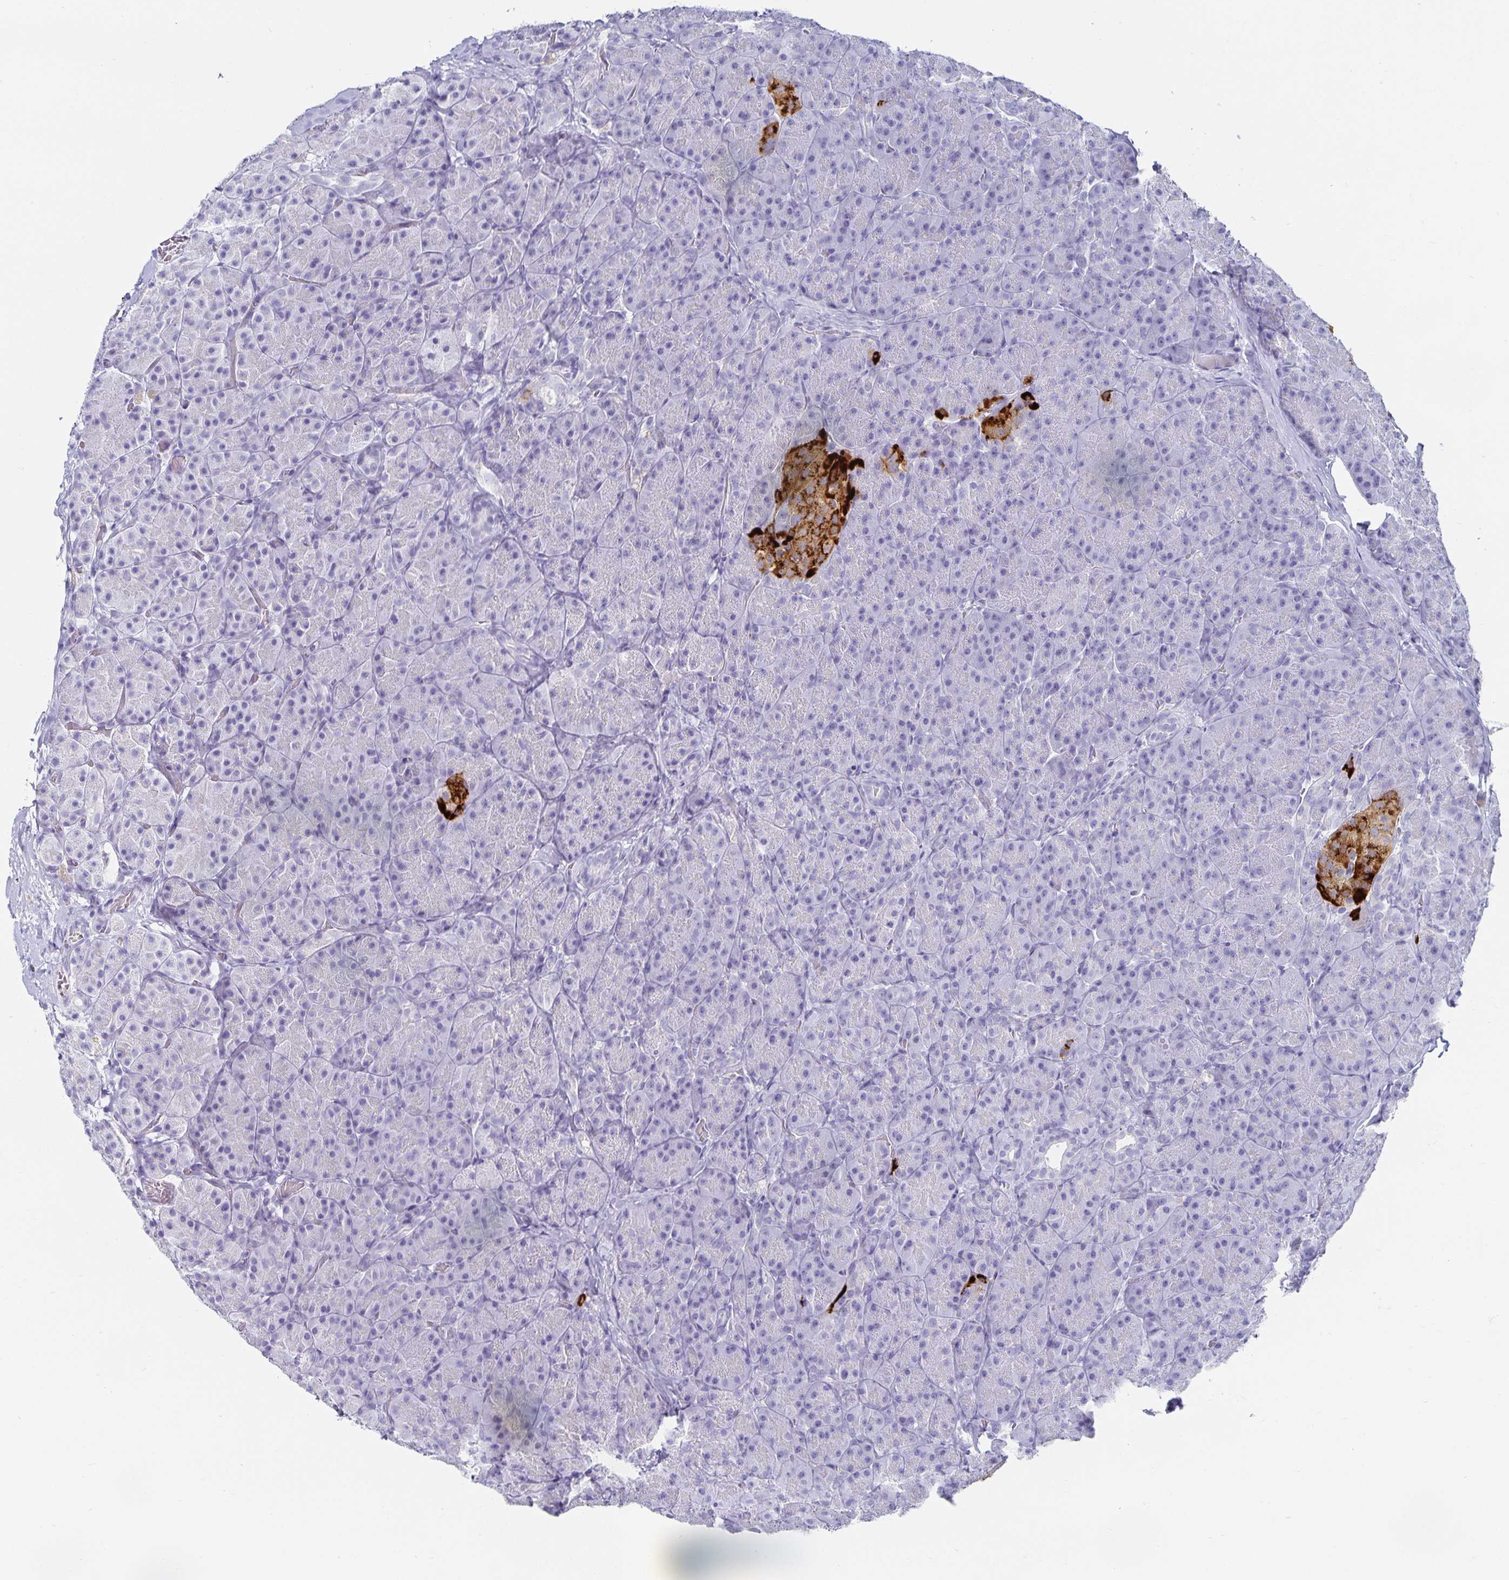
{"staining": {"intensity": "negative", "quantity": "none", "location": "none"}, "tissue": "pancreas", "cell_type": "Exocrine glandular cells", "image_type": "normal", "snomed": [{"axis": "morphology", "description": "Normal tissue, NOS"}, {"axis": "topography", "description": "Pancreas"}], "caption": "DAB (3,3'-diaminobenzidine) immunohistochemical staining of benign pancreas shows no significant staining in exocrine glandular cells. Brightfield microscopy of immunohistochemistry (IHC) stained with DAB (3,3'-diaminobenzidine) (brown) and hematoxylin (blue), captured at high magnification.", "gene": "CHGA", "patient": {"sex": "male", "age": 57}}